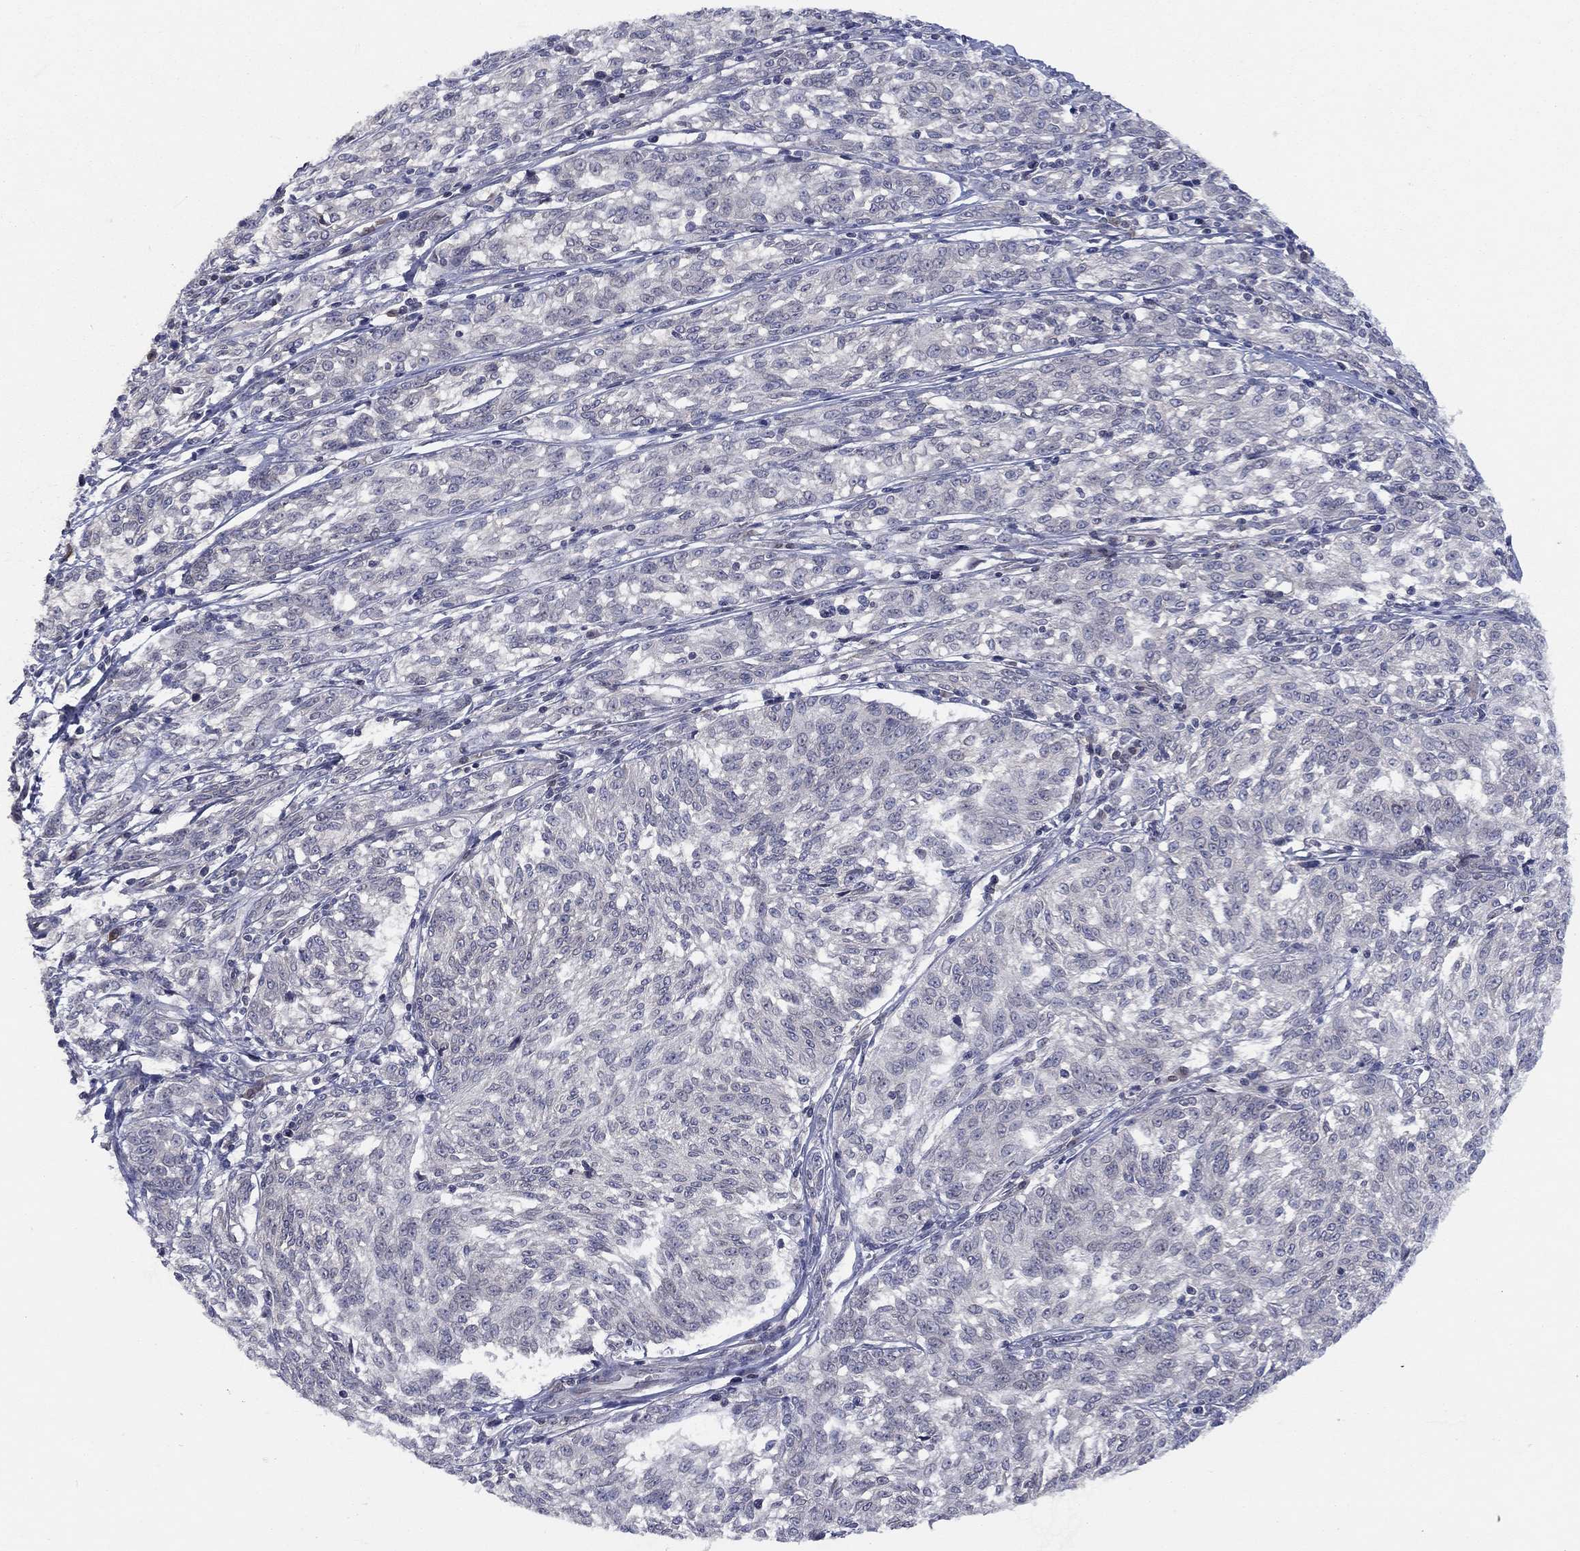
{"staining": {"intensity": "negative", "quantity": "none", "location": "none"}, "tissue": "melanoma", "cell_type": "Tumor cells", "image_type": "cancer", "snomed": [{"axis": "morphology", "description": "Malignant melanoma, NOS"}, {"axis": "topography", "description": "Skin"}], "caption": "Immunohistochemistry of malignant melanoma reveals no positivity in tumor cells. (Brightfield microscopy of DAB IHC at high magnification).", "gene": "CETN3", "patient": {"sex": "female", "age": 72}}